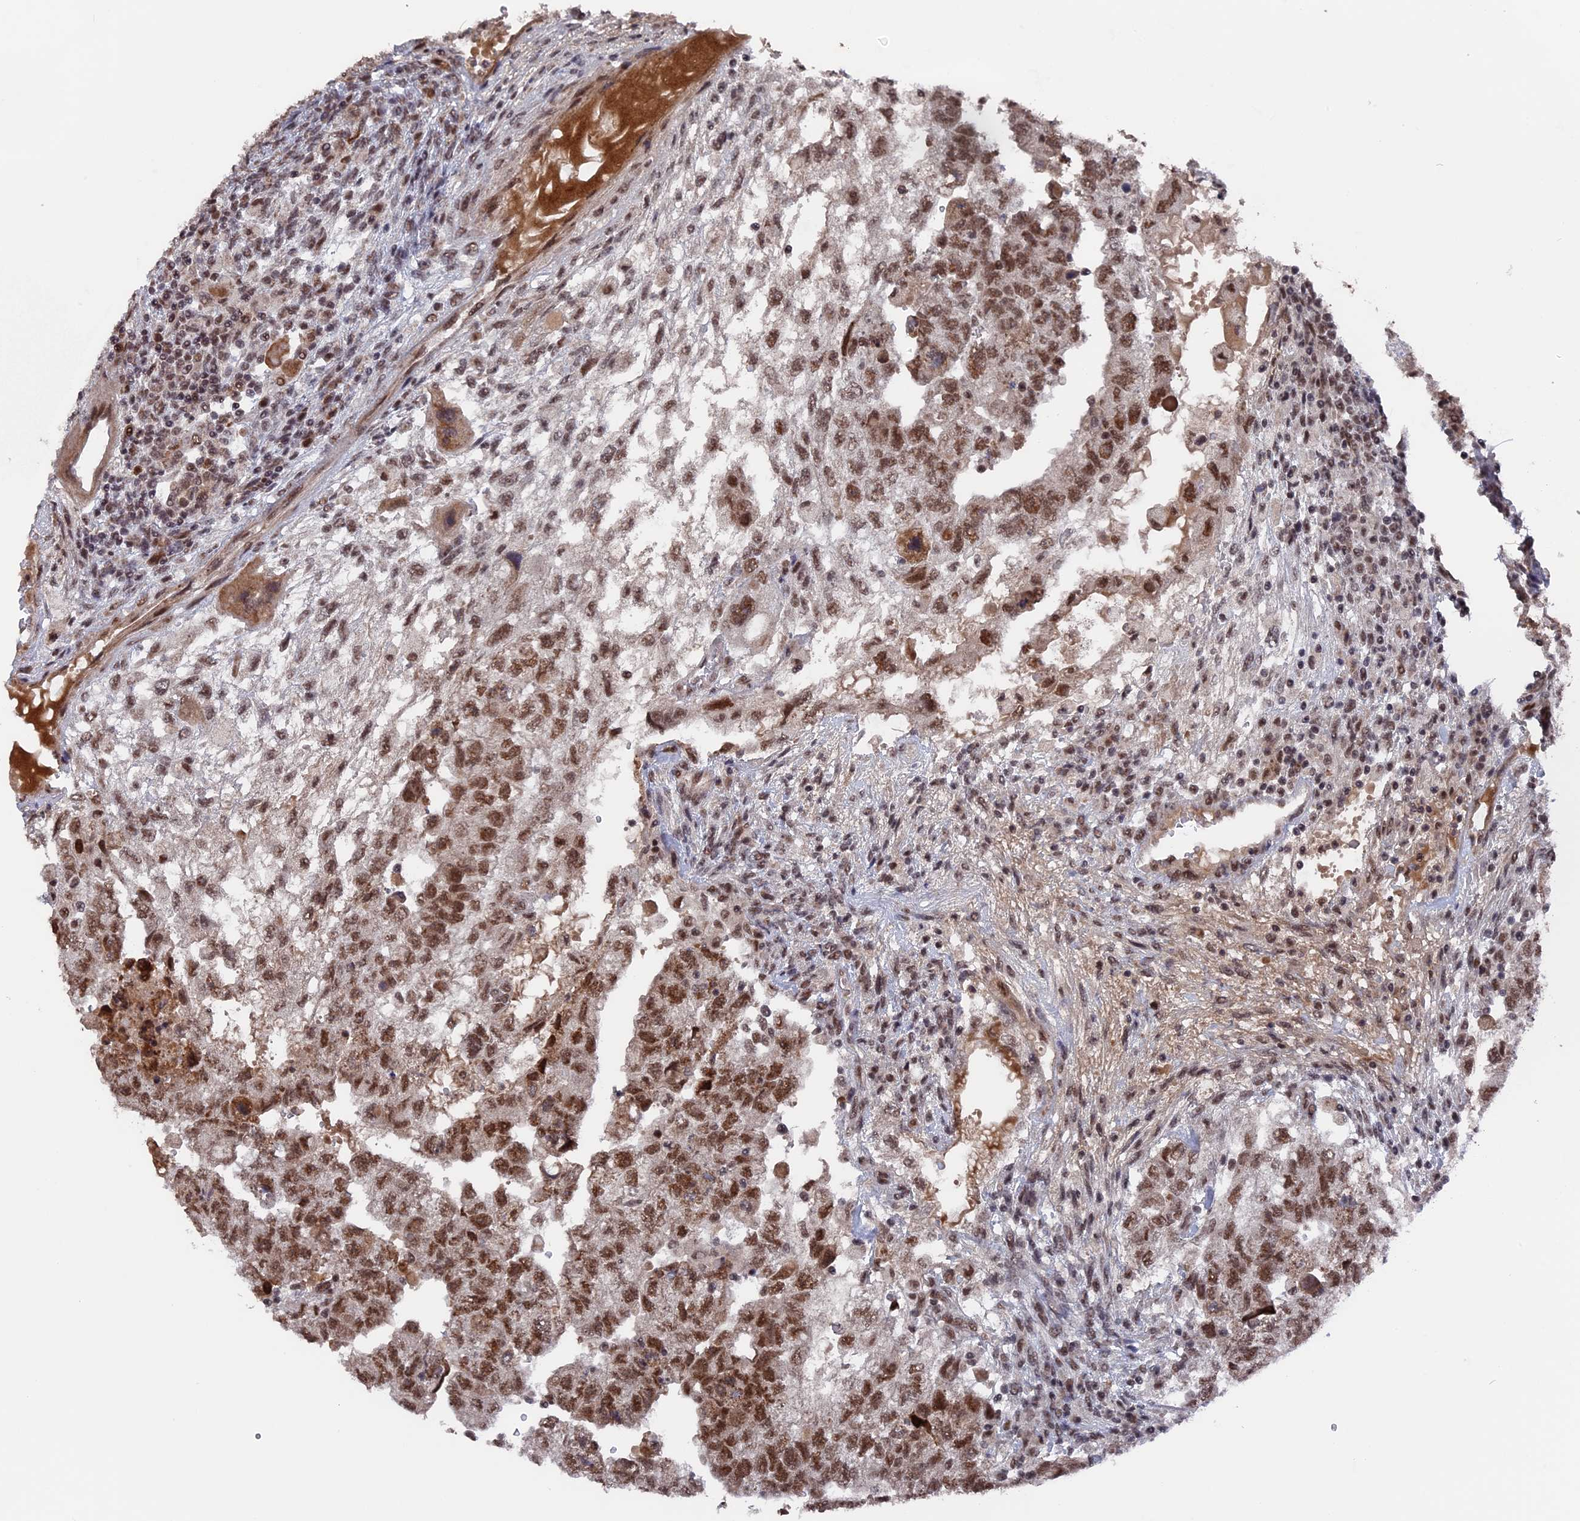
{"staining": {"intensity": "moderate", "quantity": ">75%", "location": "nuclear"}, "tissue": "testis cancer", "cell_type": "Tumor cells", "image_type": "cancer", "snomed": [{"axis": "morphology", "description": "Carcinoma, Embryonal, NOS"}, {"axis": "topography", "description": "Testis"}], "caption": "Immunohistochemical staining of testis embryonal carcinoma shows medium levels of moderate nuclear expression in about >75% of tumor cells. (brown staining indicates protein expression, while blue staining denotes nuclei).", "gene": "SF3A2", "patient": {"sex": "male", "age": 36}}